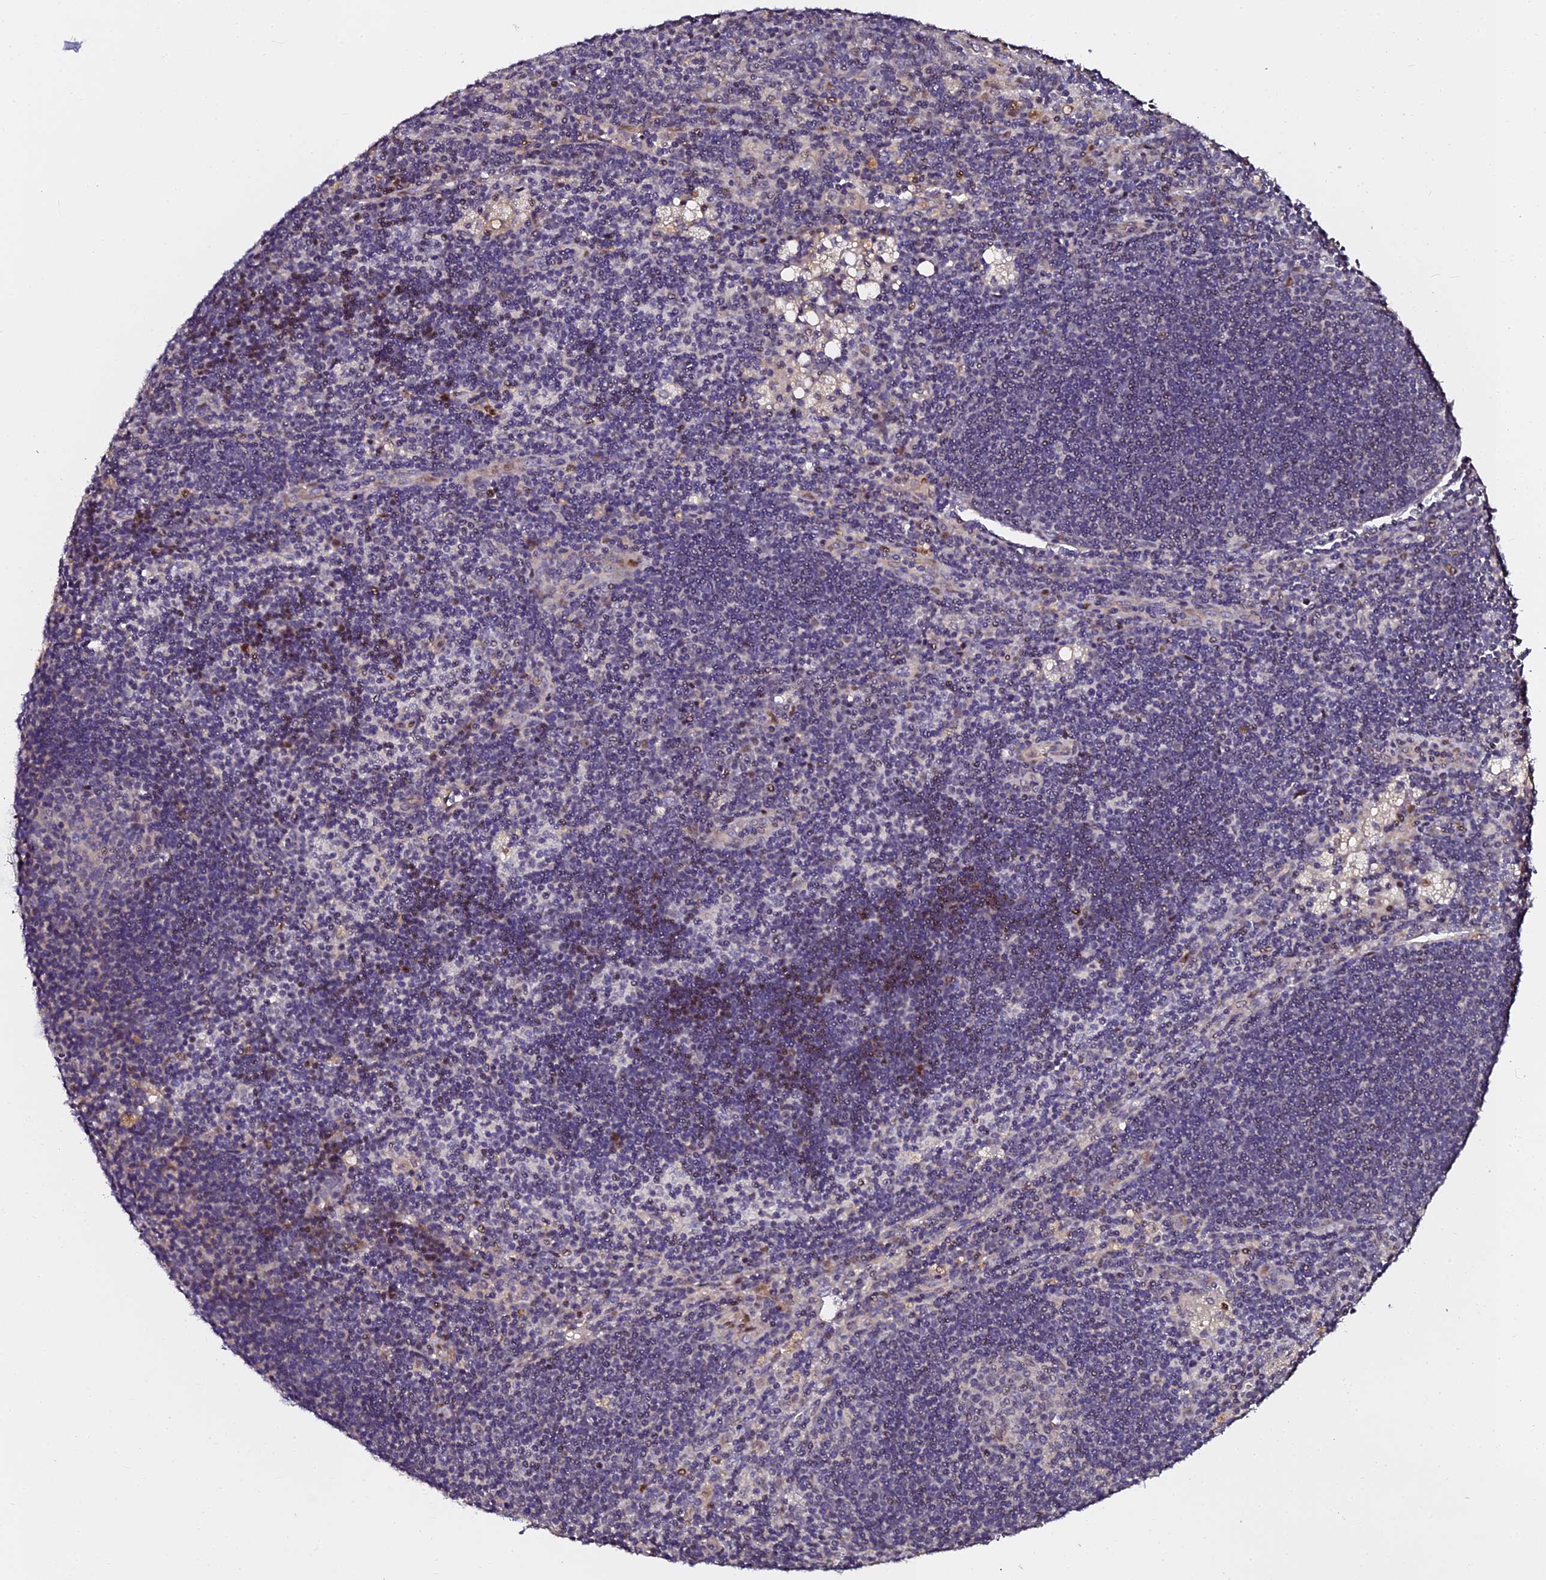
{"staining": {"intensity": "negative", "quantity": "none", "location": "none"}, "tissue": "lymph node", "cell_type": "Germinal center cells", "image_type": "normal", "snomed": [{"axis": "morphology", "description": "Normal tissue, NOS"}, {"axis": "topography", "description": "Lymph node"}], "caption": "A micrograph of human lymph node is negative for staining in germinal center cells. The staining was performed using DAB (3,3'-diaminobenzidine) to visualize the protein expression in brown, while the nuclei were stained in blue with hematoxylin (Magnification: 20x).", "gene": "GPN3", "patient": {"sex": "male", "age": 24}}